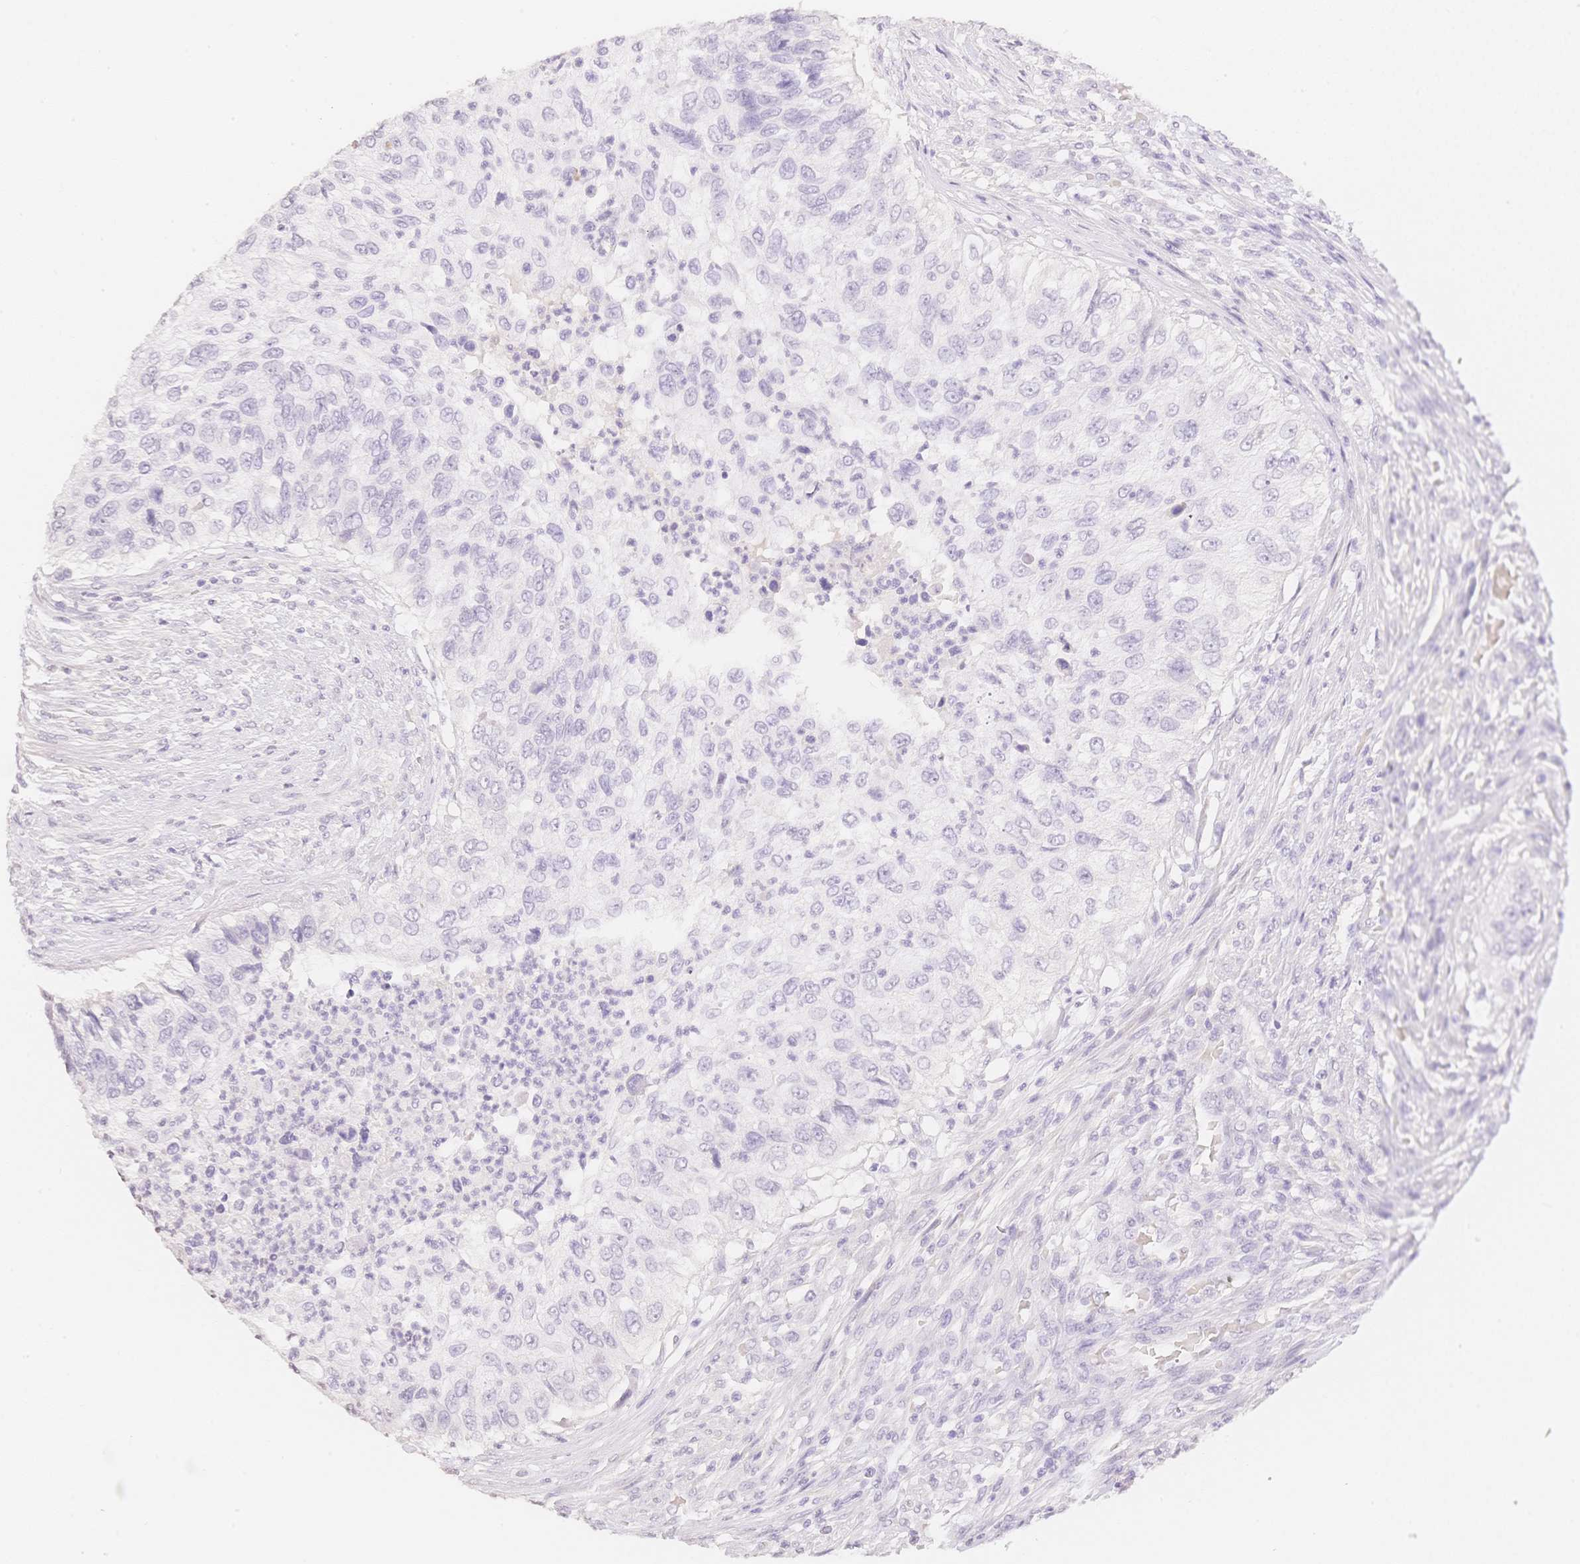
{"staining": {"intensity": "negative", "quantity": "none", "location": "none"}, "tissue": "urothelial cancer", "cell_type": "Tumor cells", "image_type": "cancer", "snomed": [{"axis": "morphology", "description": "Urothelial carcinoma, High grade"}, {"axis": "topography", "description": "Urinary bladder"}], "caption": "Micrograph shows no significant protein positivity in tumor cells of urothelial cancer.", "gene": "HCRTR2", "patient": {"sex": "female", "age": 60}}